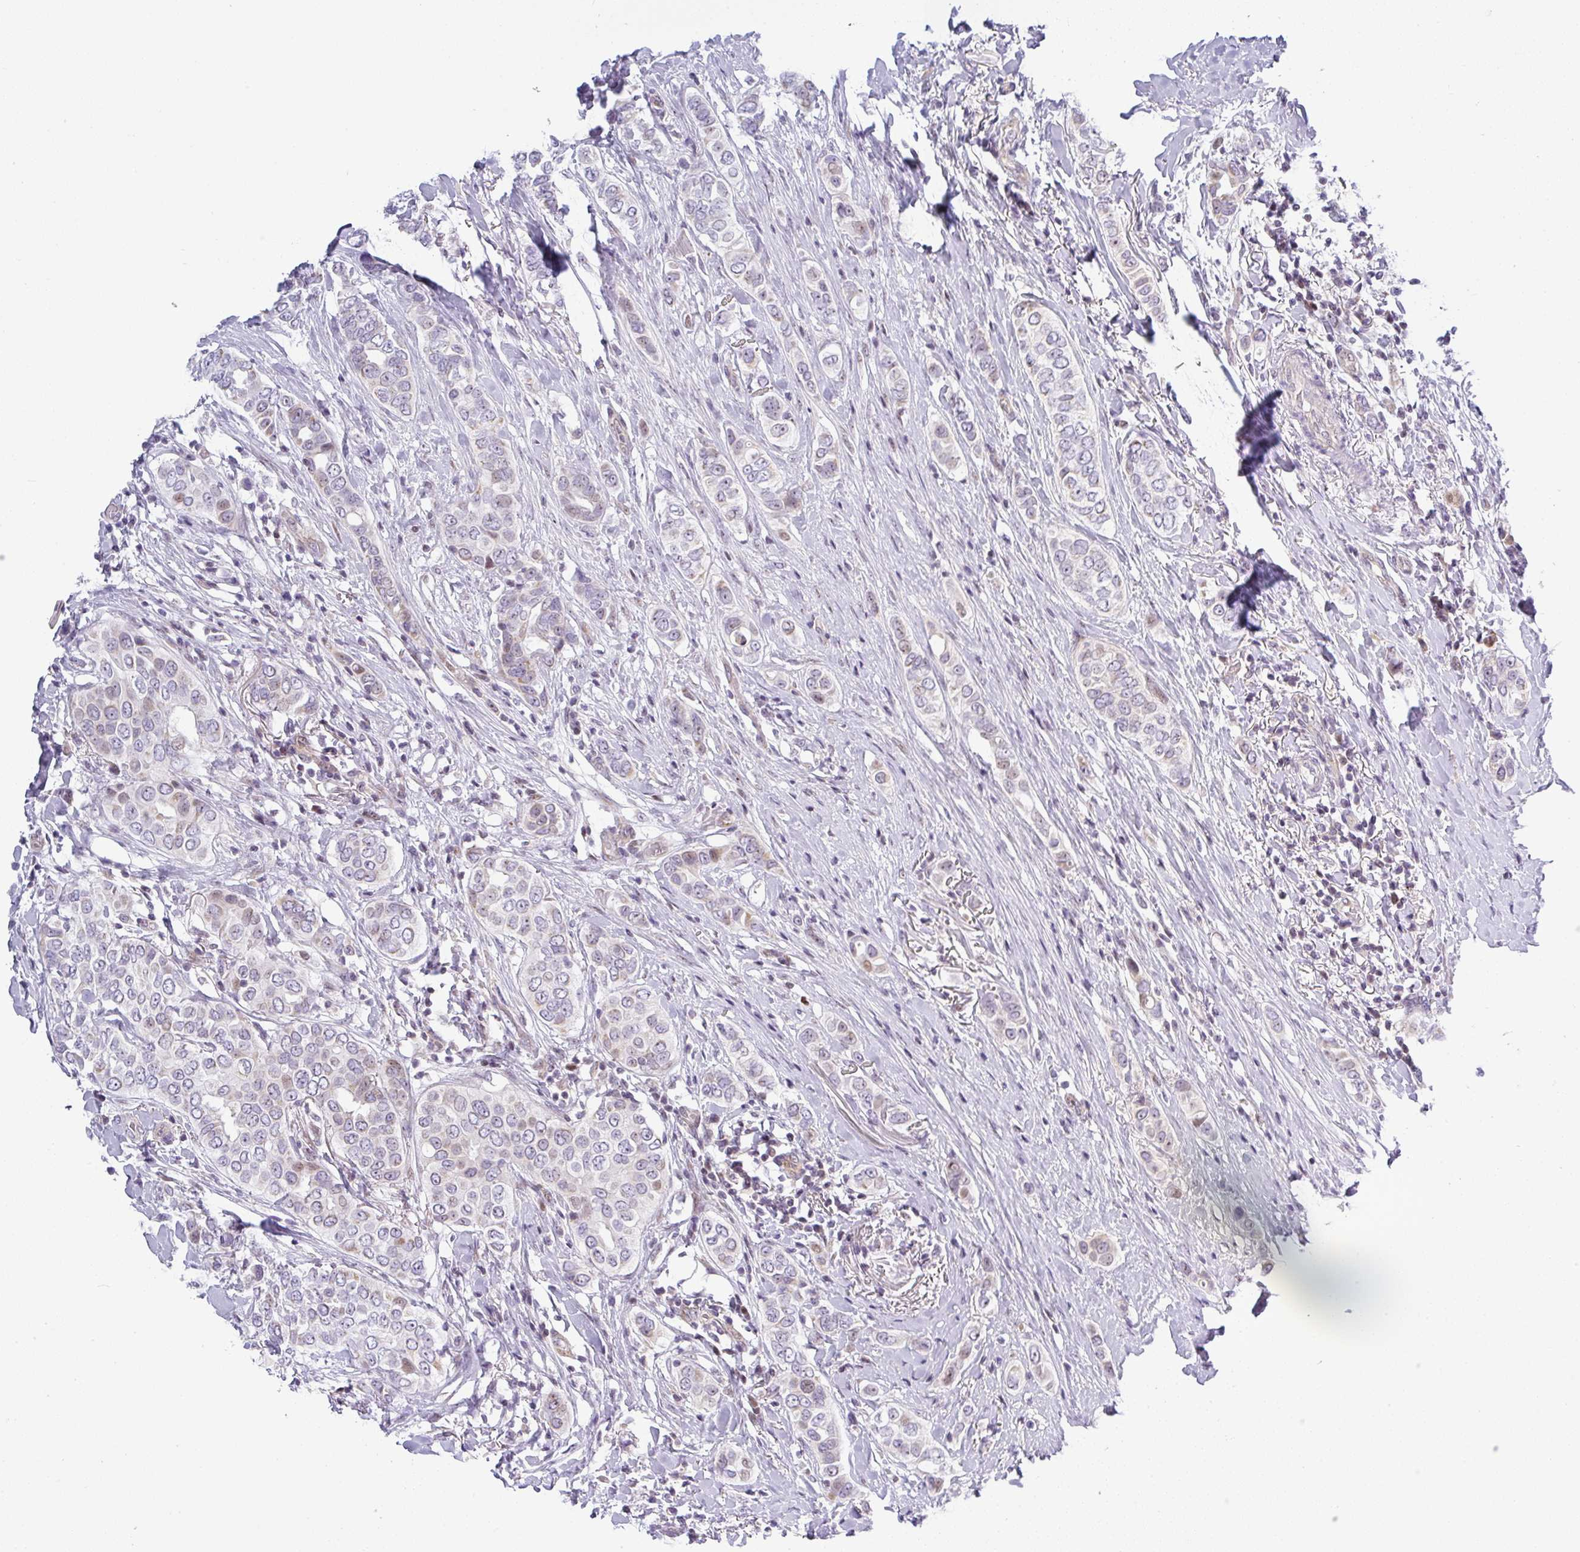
{"staining": {"intensity": "negative", "quantity": "none", "location": "none"}, "tissue": "breast cancer", "cell_type": "Tumor cells", "image_type": "cancer", "snomed": [{"axis": "morphology", "description": "Lobular carcinoma"}, {"axis": "topography", "description": "Breast"}], "caption": "This is an immunohistochemistry photomicrograph of human lobular carcinoma (breast). There is no expression in tumor cells.", "gene": "NDUFB2", "patient": {"sex": "female", "age": 51}}